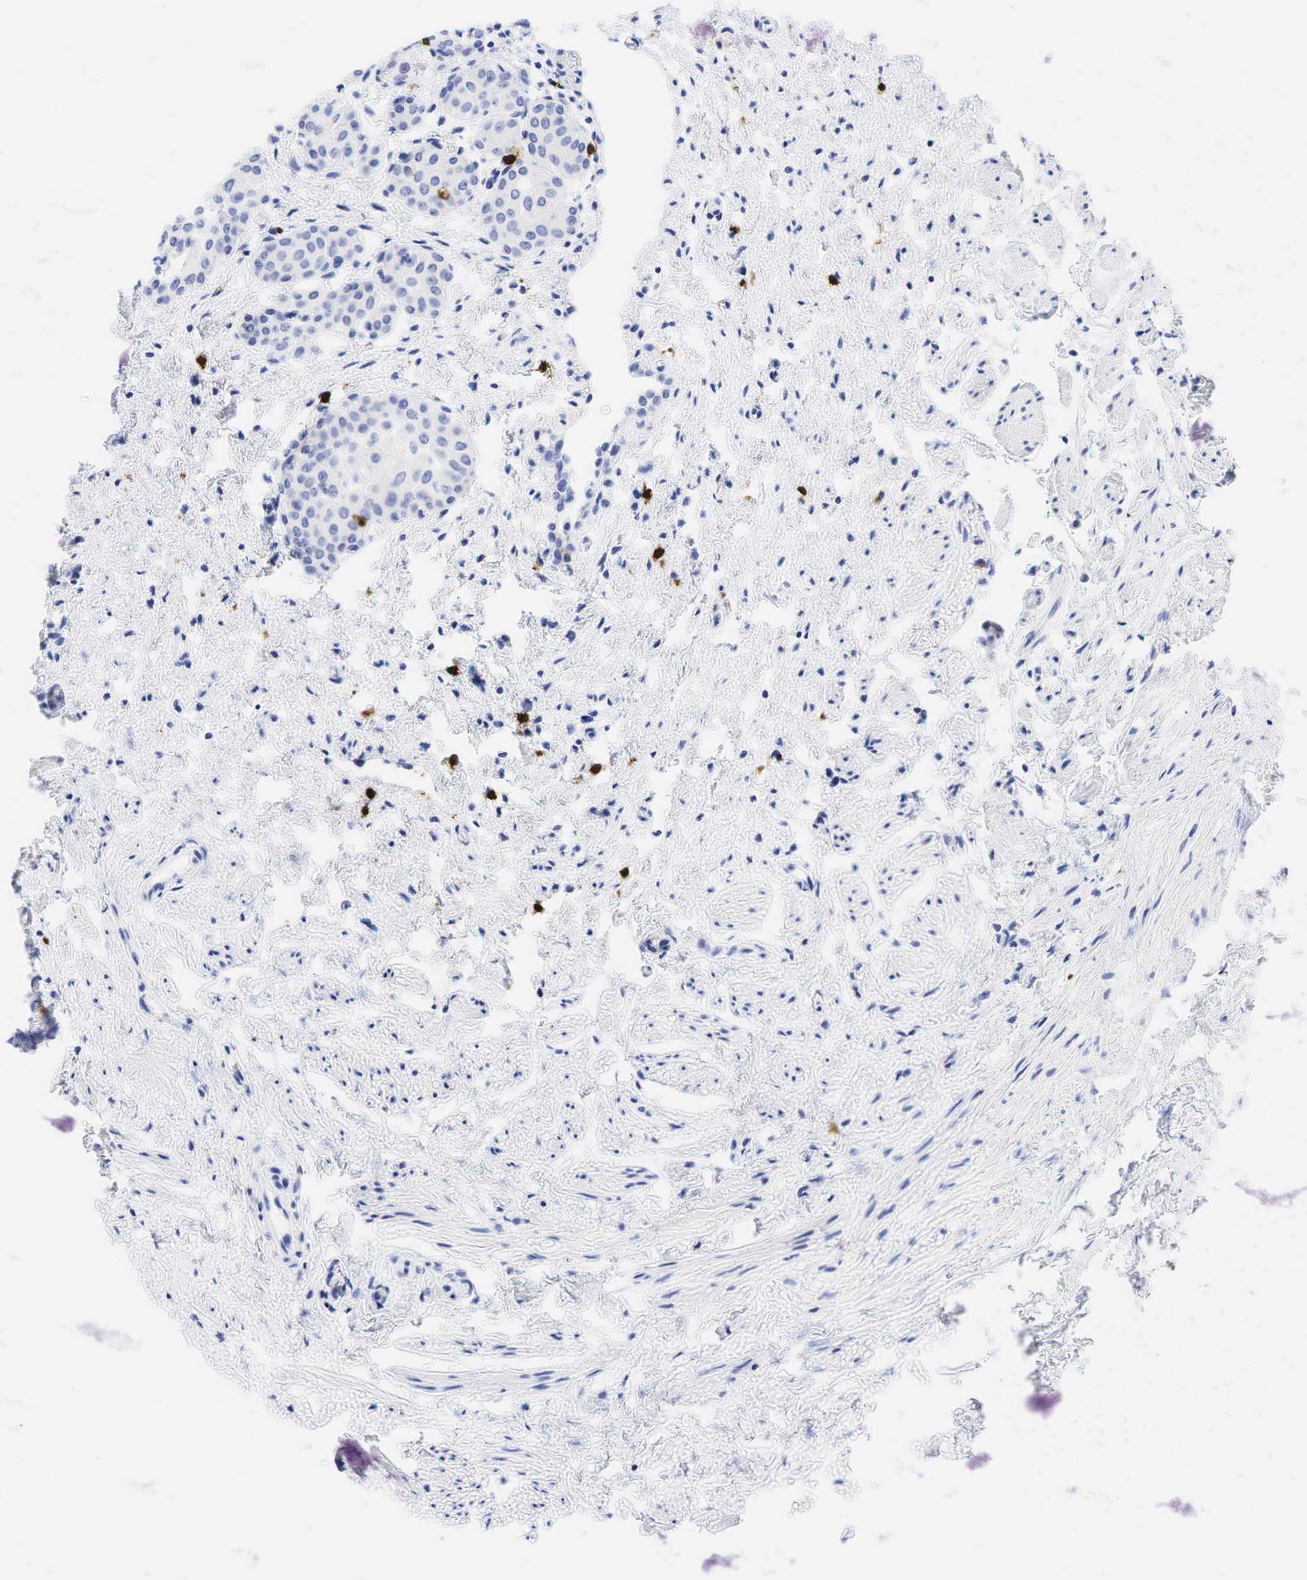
{"staining": {"intensity": "negative", "quantity": "none", "location": "none"}, "tissue": "urinary bladder", "cell_type": "Urothelial cells", "image_type": "normal", "snomed": [{"axis": "morphology", "description": "Normal tissue, NOS"}, {"axis": "topography", "description": "Urinary bladder"}], "caption": "This is an IHC photomicrograph of normal human urinary bladder. There is no positivity in urothelial cells.", "gene": "CD8A", "patient": {"sex": "male", "age": 72}}